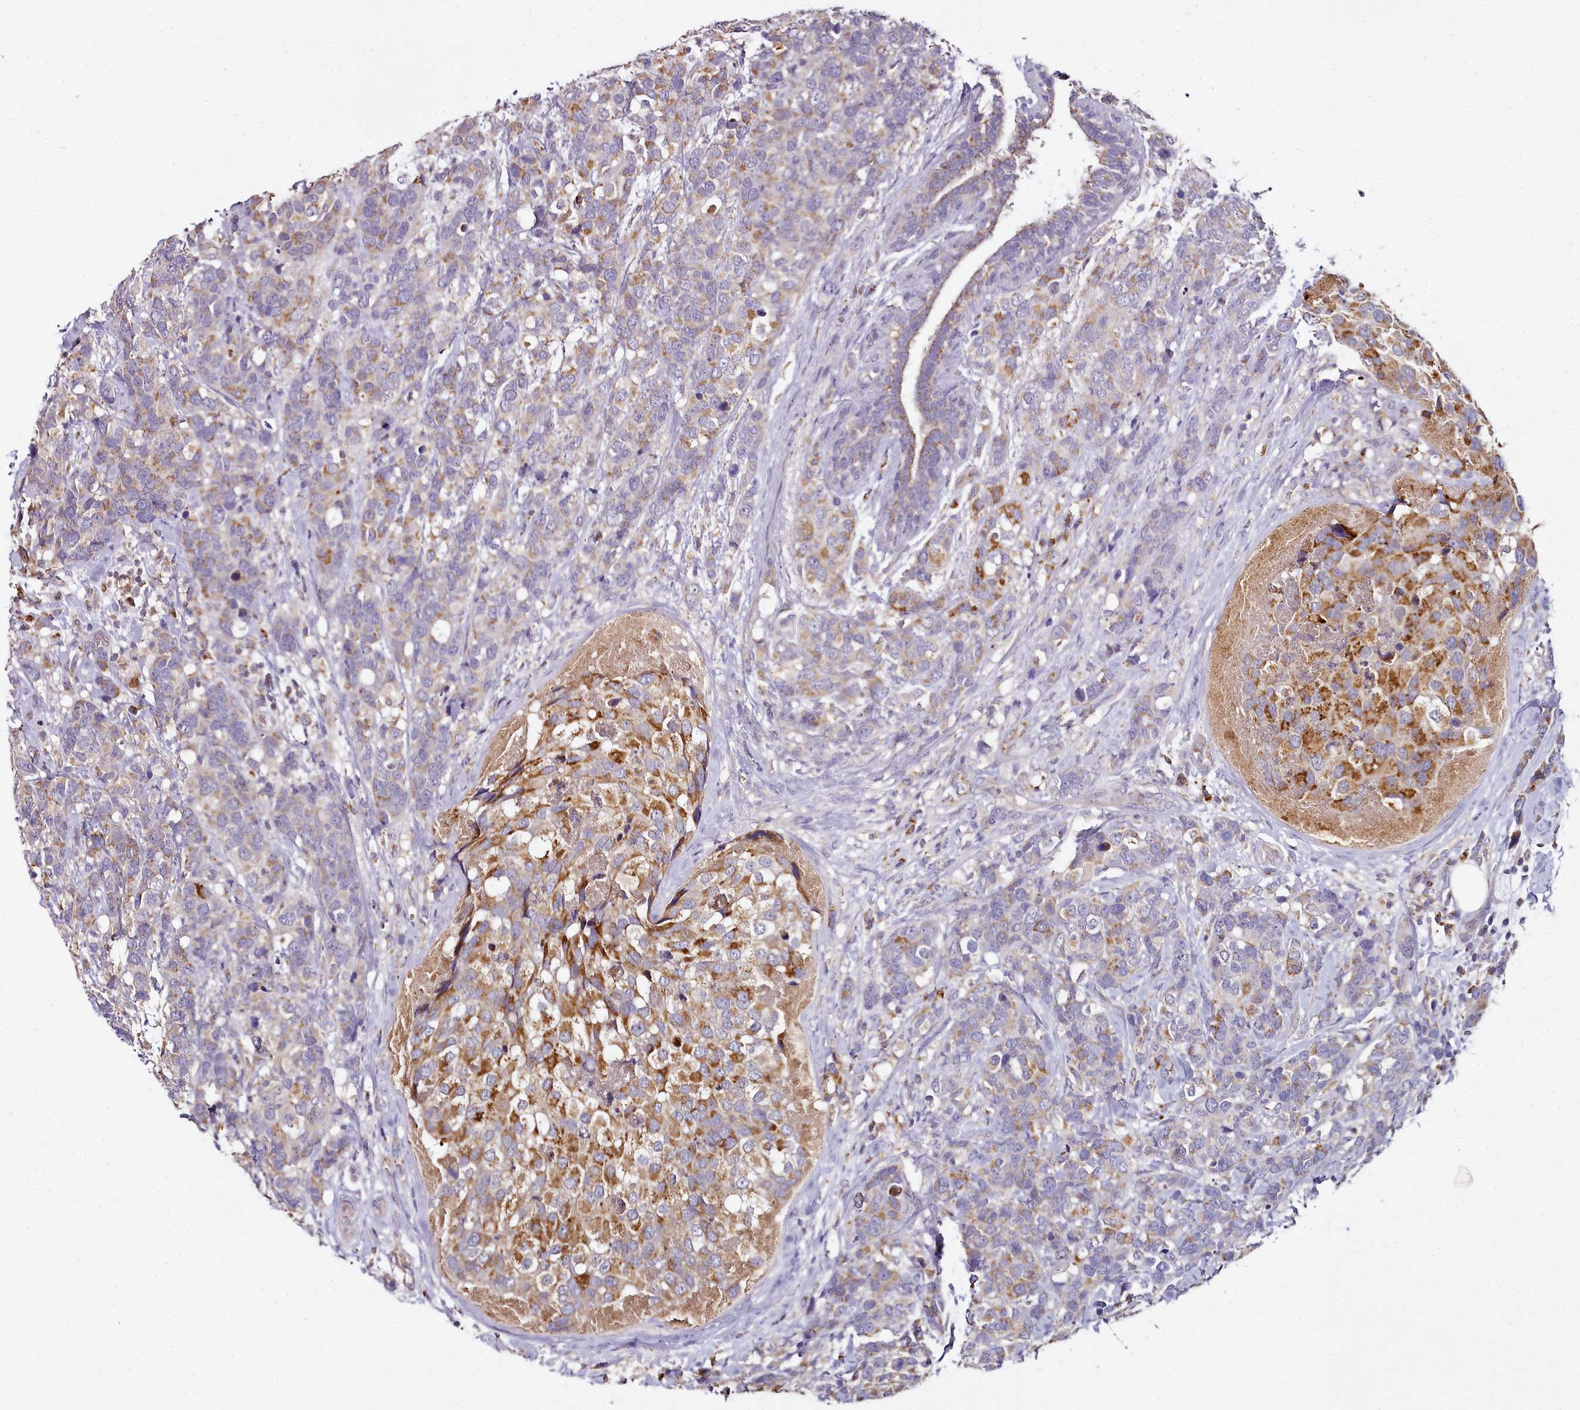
{"staining": {"intensity": "moderate", "quantity": "25%-75%", "location": "cytoplasmic/membranous"}, "tissue": "breast cancer", "cell_type": "Tumor cells", "image_type": "cancer", "snomed": [{"axis": "morphology", "description": "Lobular carcinoma"}, {"axis": "topography", "description": "Breast"}], "caption": "Breast cancer (lobular carcinoma) was stained to show a protein in brown. There is medium levels of moderate cytoplasmic/membranous staining in approximately 25%-75% of tumor cells.", "gene": "ACSS1", "patient": {"sex": "female", "age": 59}}